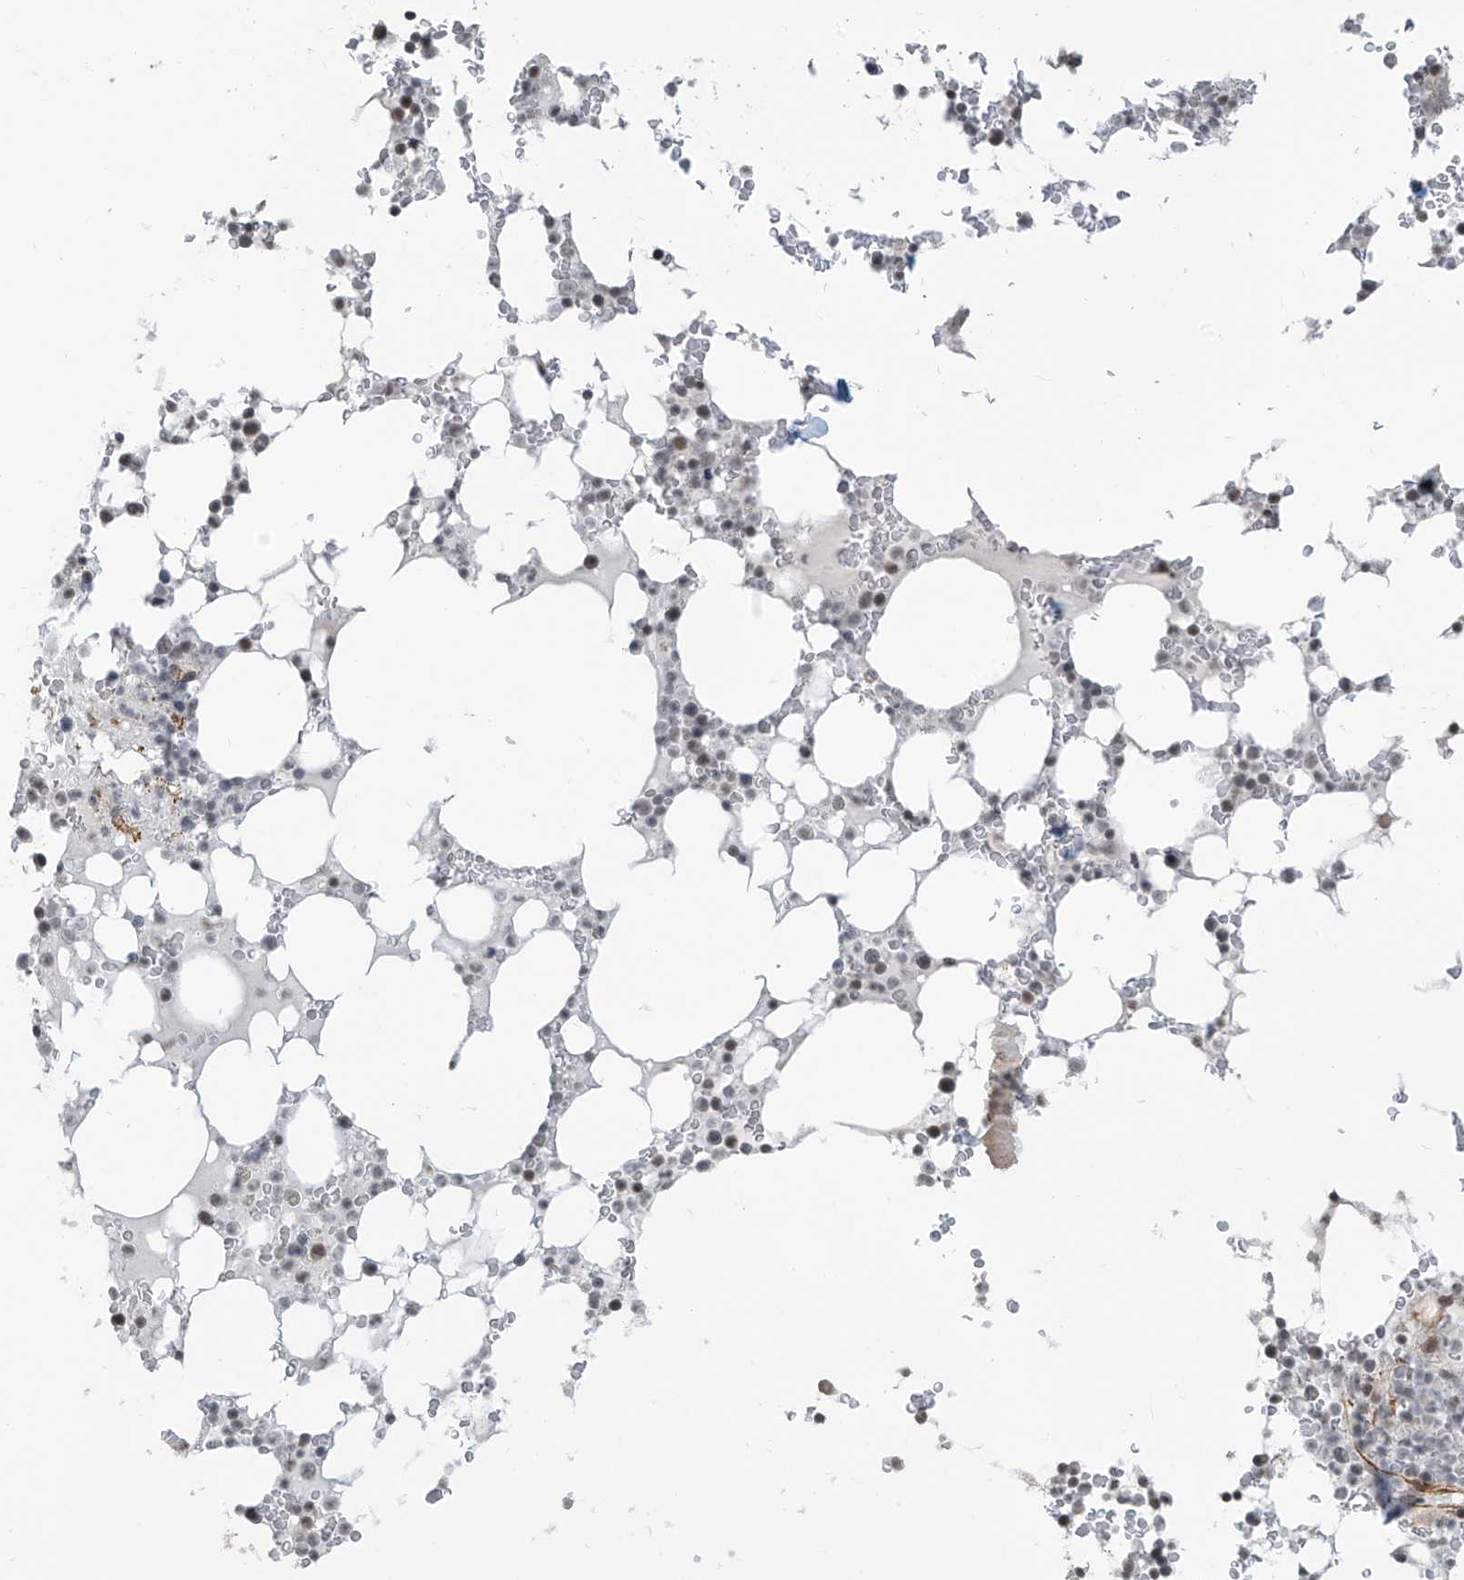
{"staining": {"intensity": "weak", "quantity": "<25%", "location": "nuclear"}, "tissue": "bone marrow", "cell_type": "Hematopoietic cells", "image_type": "normal", "snomed": [{"axis": "morphology", "description": "Normal tissue, NOS"}, {"axis": "topography", "description": "Bone marrow"}], "caption": "DAB (3,3'-diaminobenzidine) immunohistochemical staining of normal bone marrow displays no significant expression in hematopoietic cells.", "gene": "METAP1D", "patient": {"sex": "male", "age": 58}}